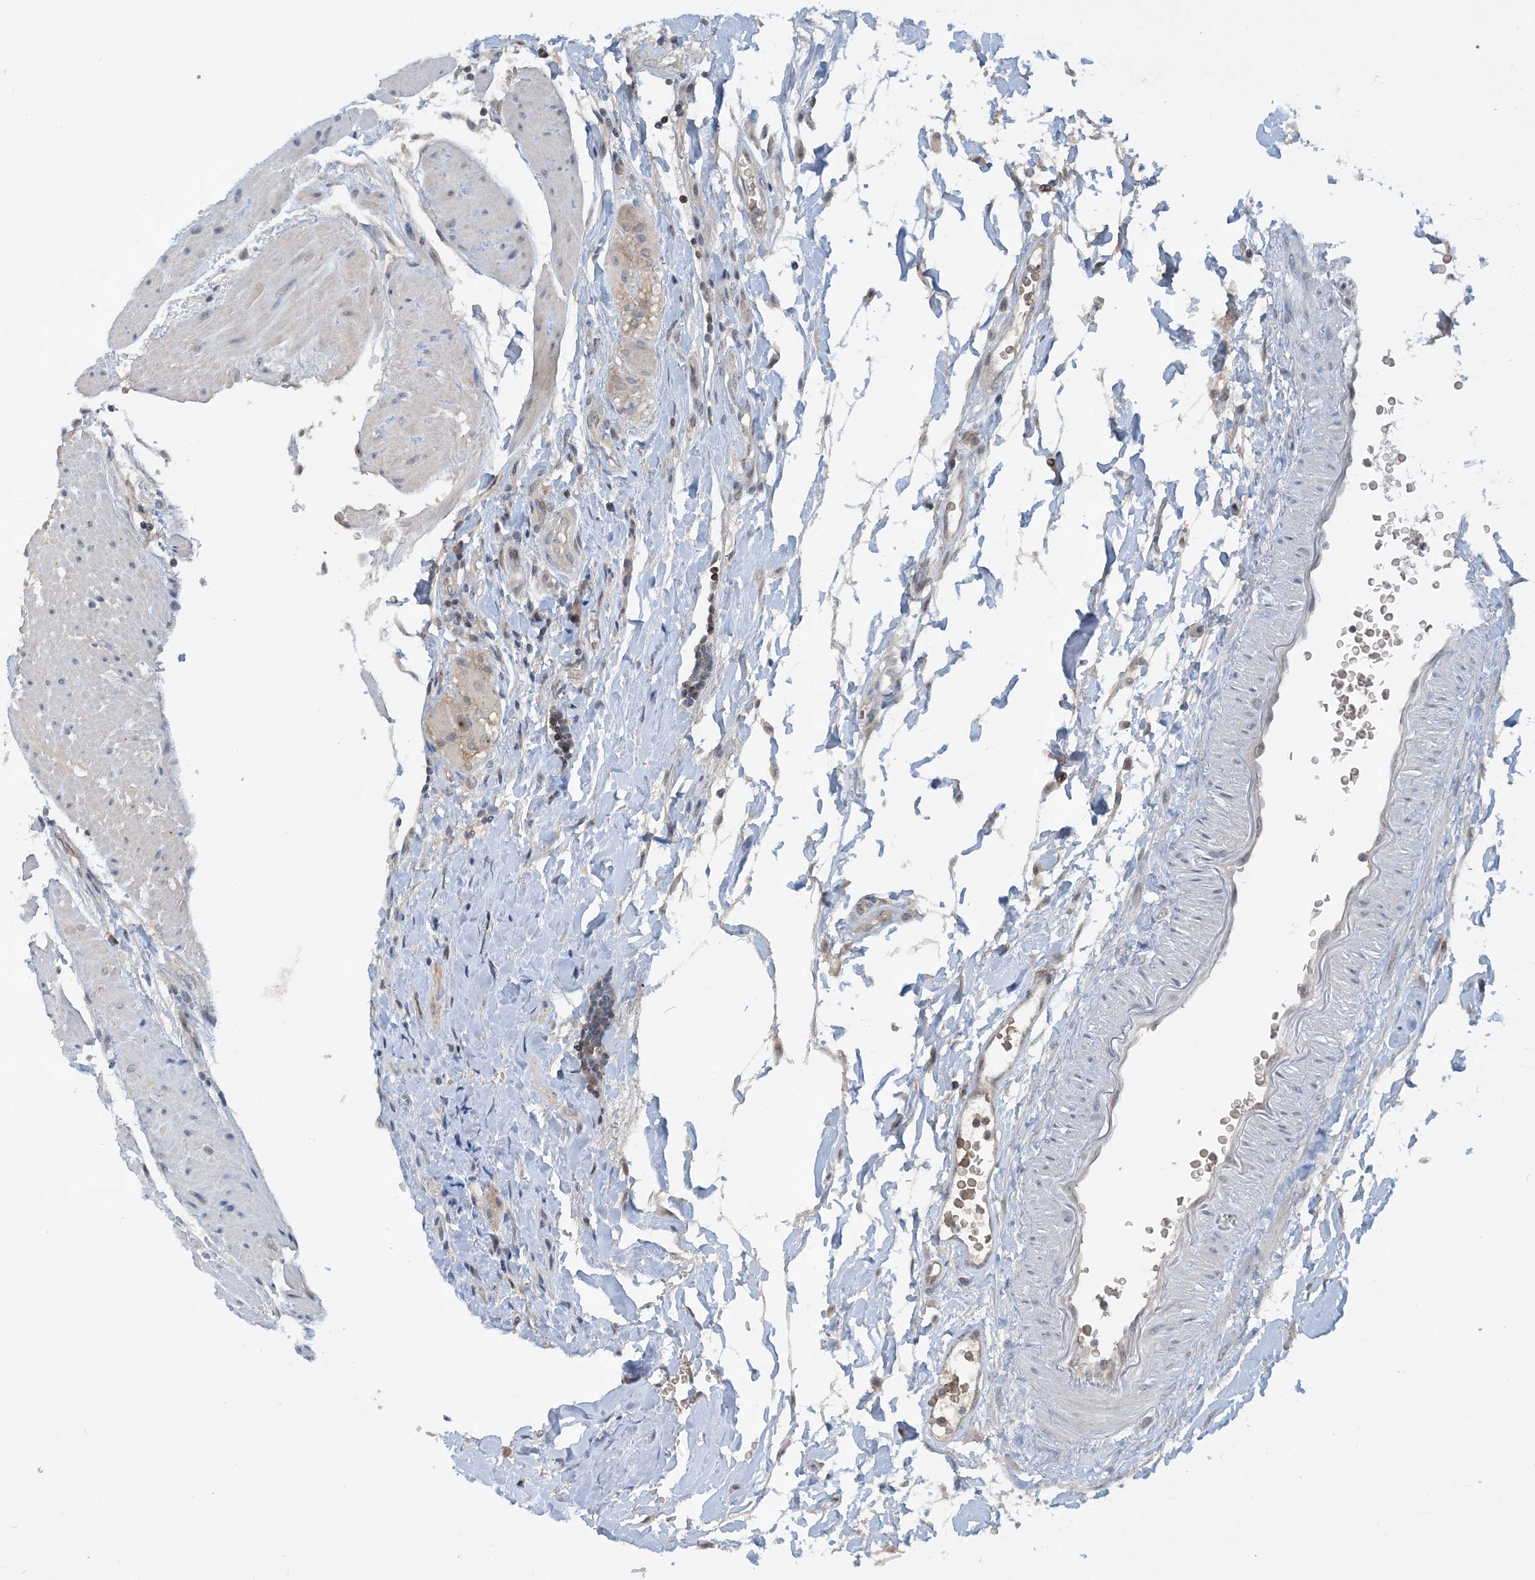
{"staining": {"intensity": "weak", "quantity": ">75%", "location": "cytoplasmic/membranous,nuclear"}, "tissue": "colon", "cell_type": "Endothelial cells", "image_type": "normal", "snomed": [{"axis": "morphology", "description": "Normal tissue, NOS"}, {"axis": "topography", "description": "Colon"}], "caption": "Weak cytoplasmic/membranous,nuclear expression is appreciated in about >75% of endothelial cells in unremarkable colon. Immunohistochemistry (ihc) stains the protein in brown and the nuclei are stained blue.", "gene": "UBE2E1", "patient": {"sex": "female", "age": 79}}